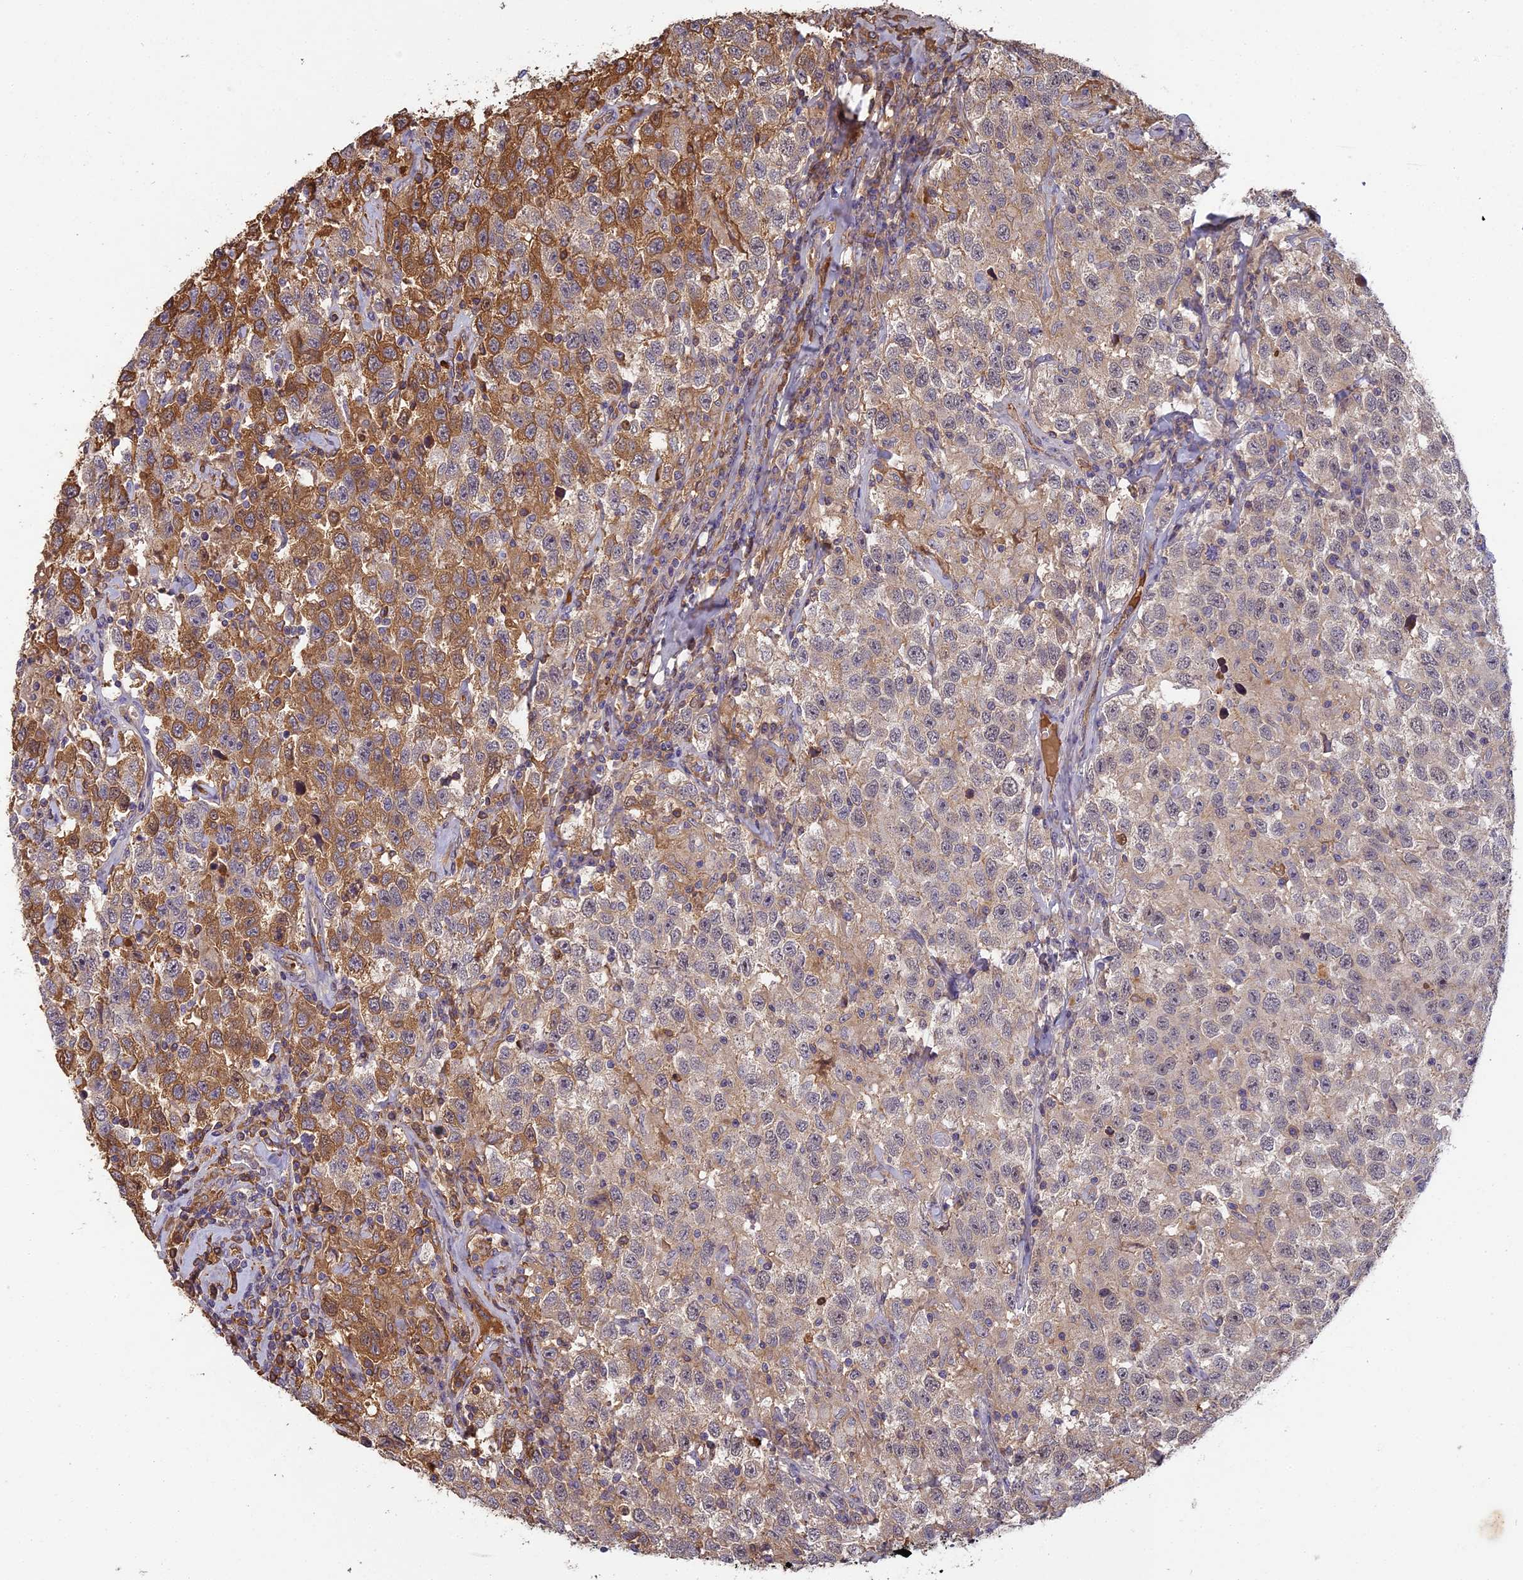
{"staining": {"intensity": "moderate", "quantity": "25%-75%", "location": "cytoplasmic/membranous"}, "tissue": "testis cancer", "cell_type": "Tumor cells", "image_type": "cancer", "snomed": [{"axis": "morphology", "description": "Seminoma, NOS"}, {"axis": "topography", "description": "Testis"}], "caption": "Human seminoma (testis) stained with a protein marker exhibits moderate staining in tumor cells.", "gene": "ERMAP", "patient": {"sex": "male", "age": 41}}